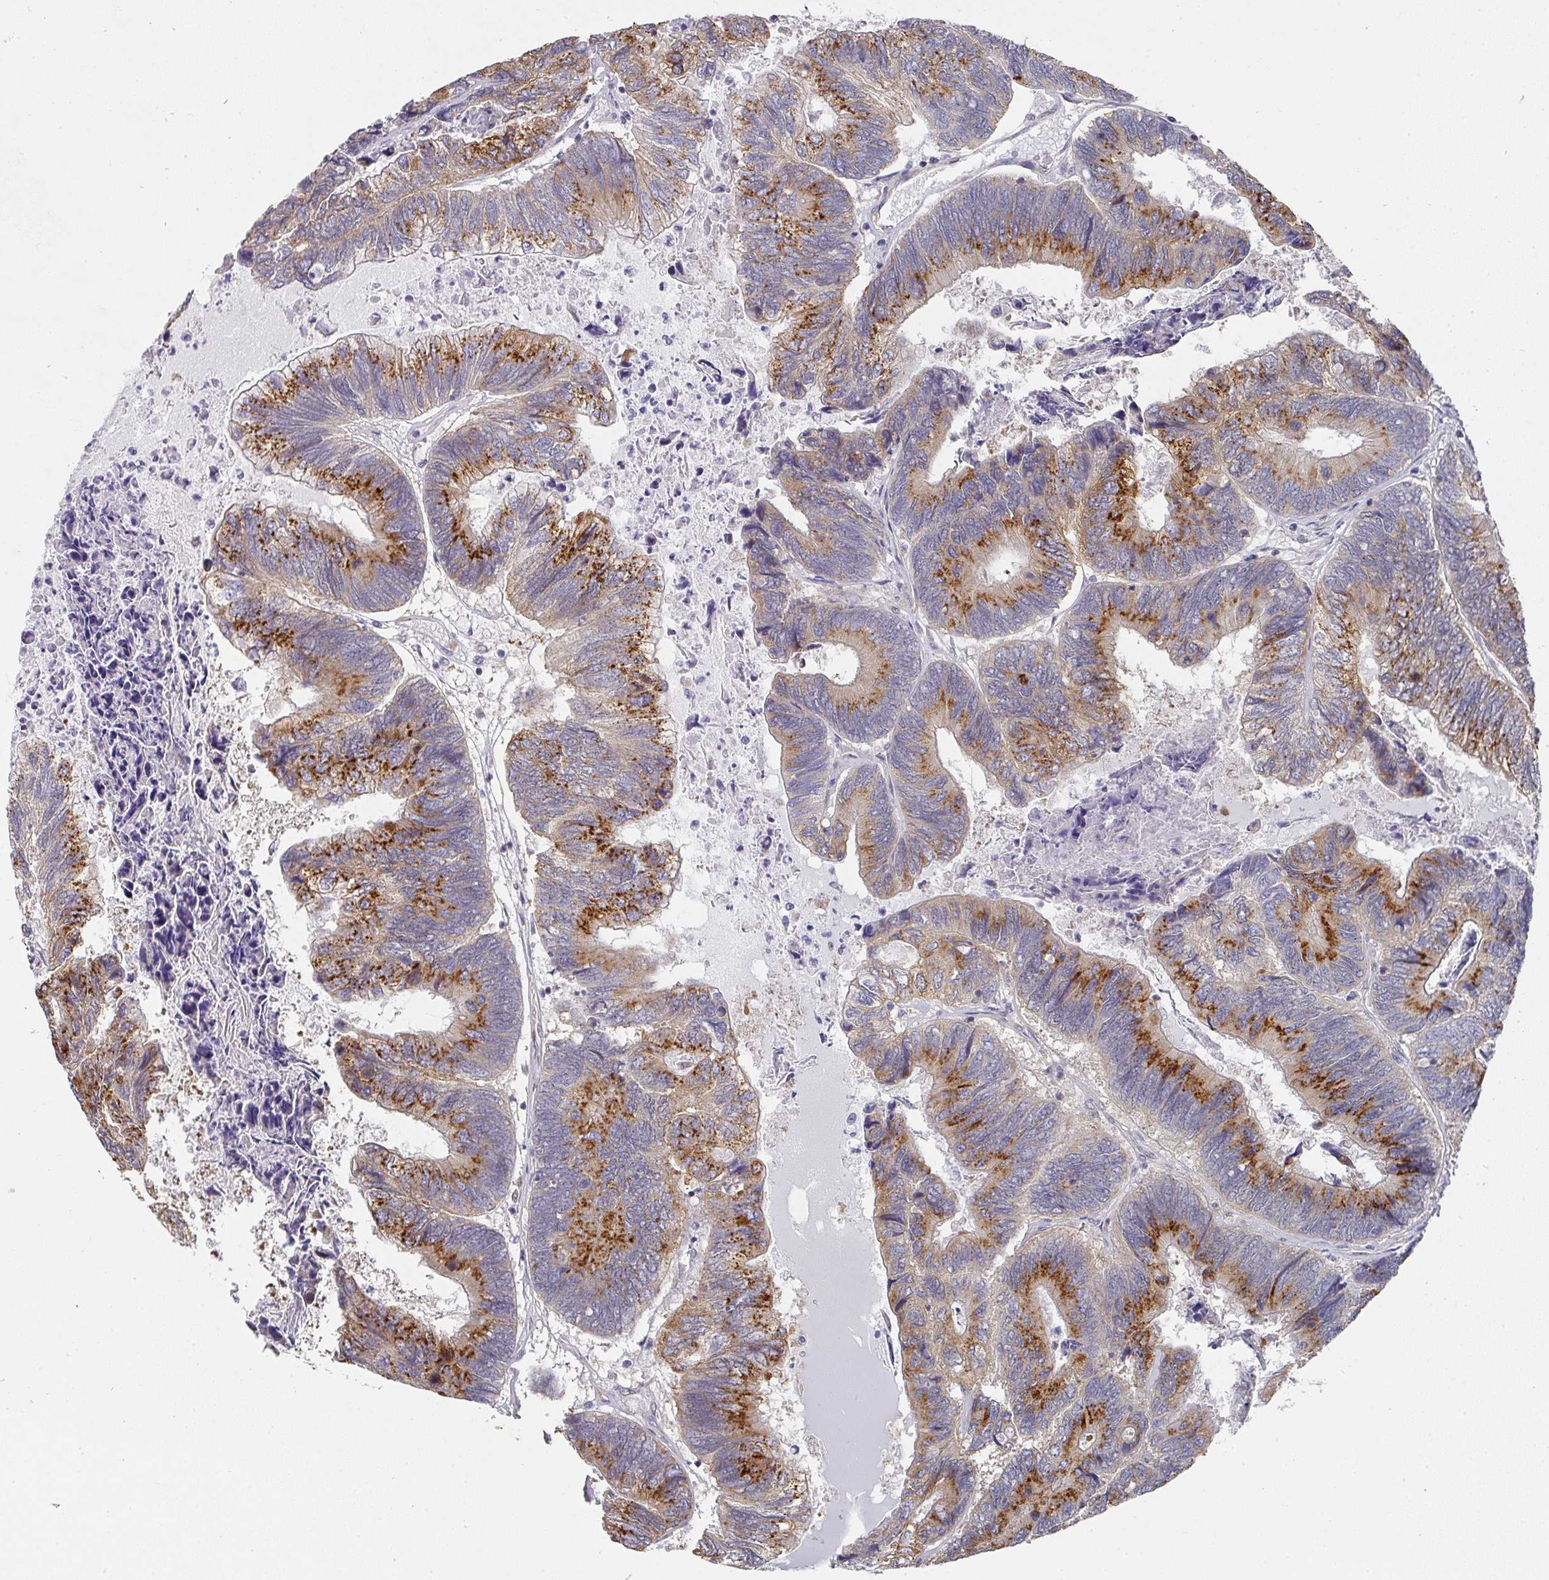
{"staining": {"intensity": "moderate", "quantity": ">75%", "location": "cytoplasmic/membranous"}, "tissue": "colorectal cancer", "cell_type": "Tumor cells", "image_type": "cancer", "snomed": [{"axis": "morphology", "description": "Adenocarcinoma, NOS"}, {"axis": "topography", "description": "Colon"}], "caption": "This micrograph exhibits immunohistochemistry staining of adenocarcinoma (colorectal), with medium moderate cytoplasmic/membranous staining in approximately >75% of tumor cells.", "gene": "C18orf25", "patient": {"sex": "female", "age": 67}}